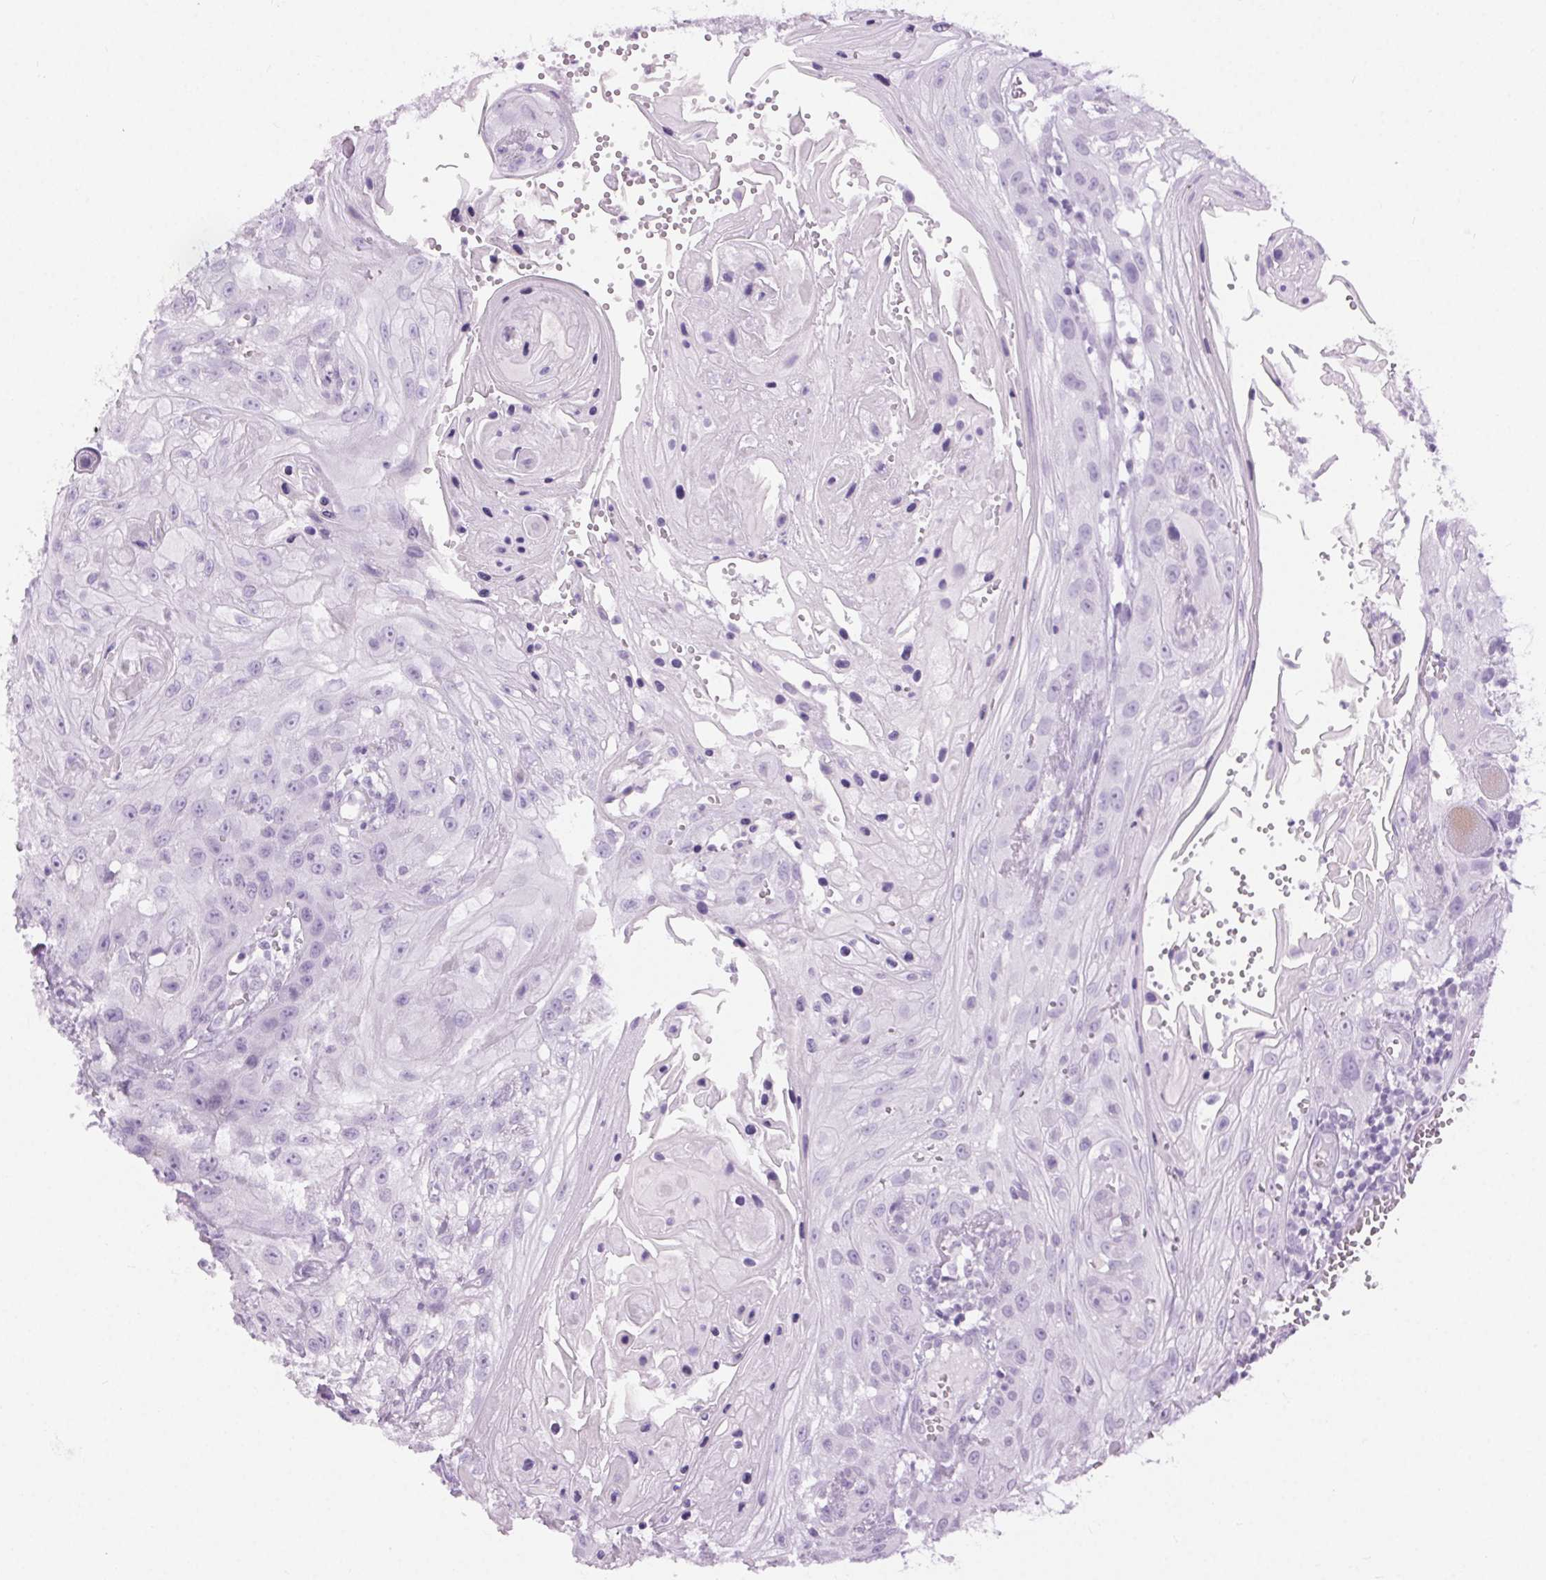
{"staining": {"intensity": "negative", "quantity": "none", "location": "none"}, "tissue": "head and neck cancer", "cell_type": "Tumor cells", "image_type": "cancer", "snomed": [{"axis": "morphology", "description": "Squamous cell carcinoma, NOS"}, {"axis": "topography", "description": "Oral tissue"}, {"axis": "topography", "description": "Head-Neck"}], "caption": "A histopathology image of human head and neck squamous cell carcinoma is negative for staining in tumor cells.", "gene": "BEND2", "patient": {"sex": "male", "age": 58}}